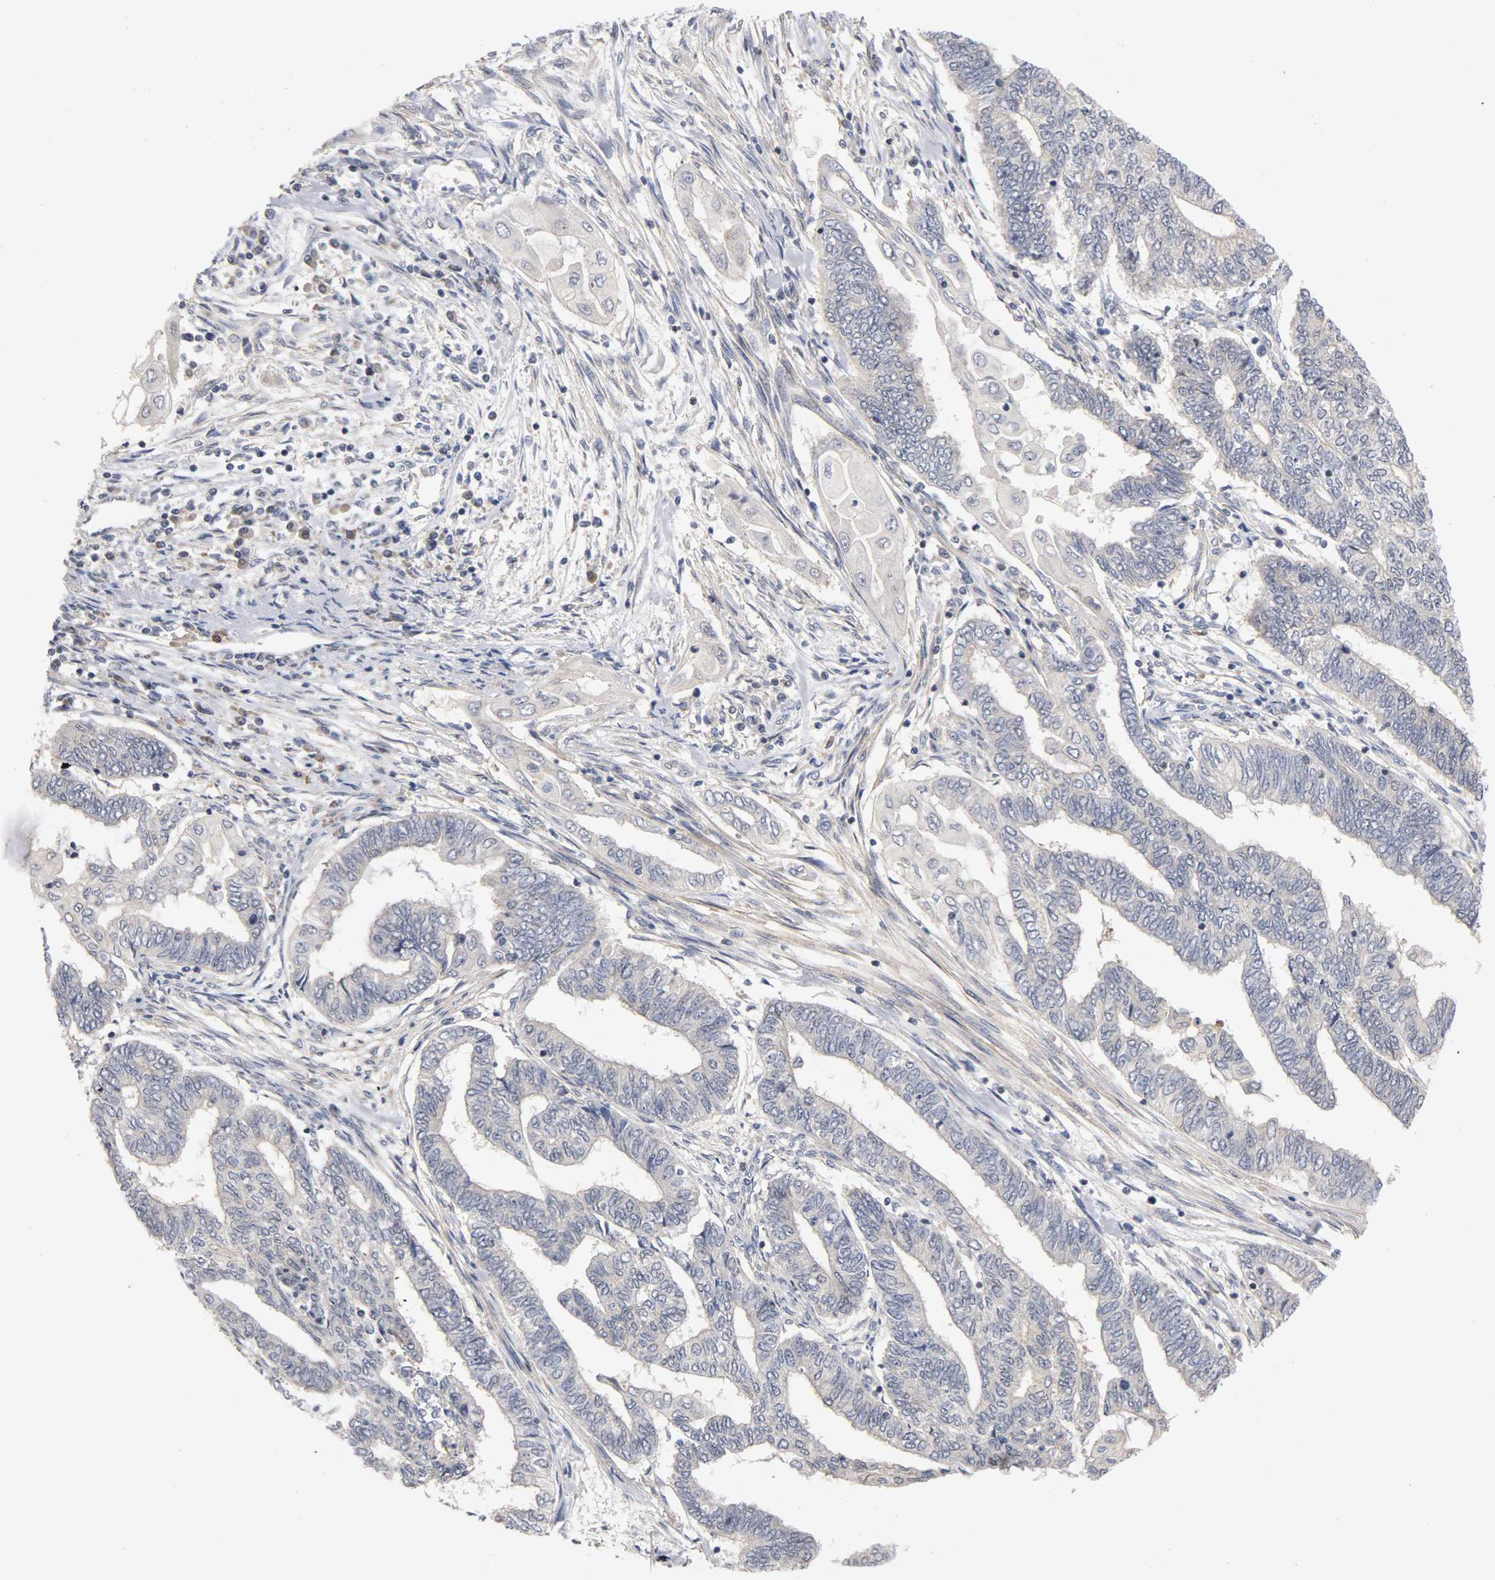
{"staining": {"intensity": "negative", "quantity": "none", "location": "none"}, "tissue": "endometrial cancer", "cell_type": "Tumor cells", "image_type": "cancer", "snomed": [{"axis": "morphology", "description": "Adenocarcinoma, NOS"}, {"axis": "topography", "description": "Uterus"}, {"axis": "topography", "description": "Endometrium"}], "caption": "Tumor cells are negative for brown protein staining in endometrial adenocarcinoma.", "gene": "UBE2M", "patient": {"sex": "female", "age": 70}}